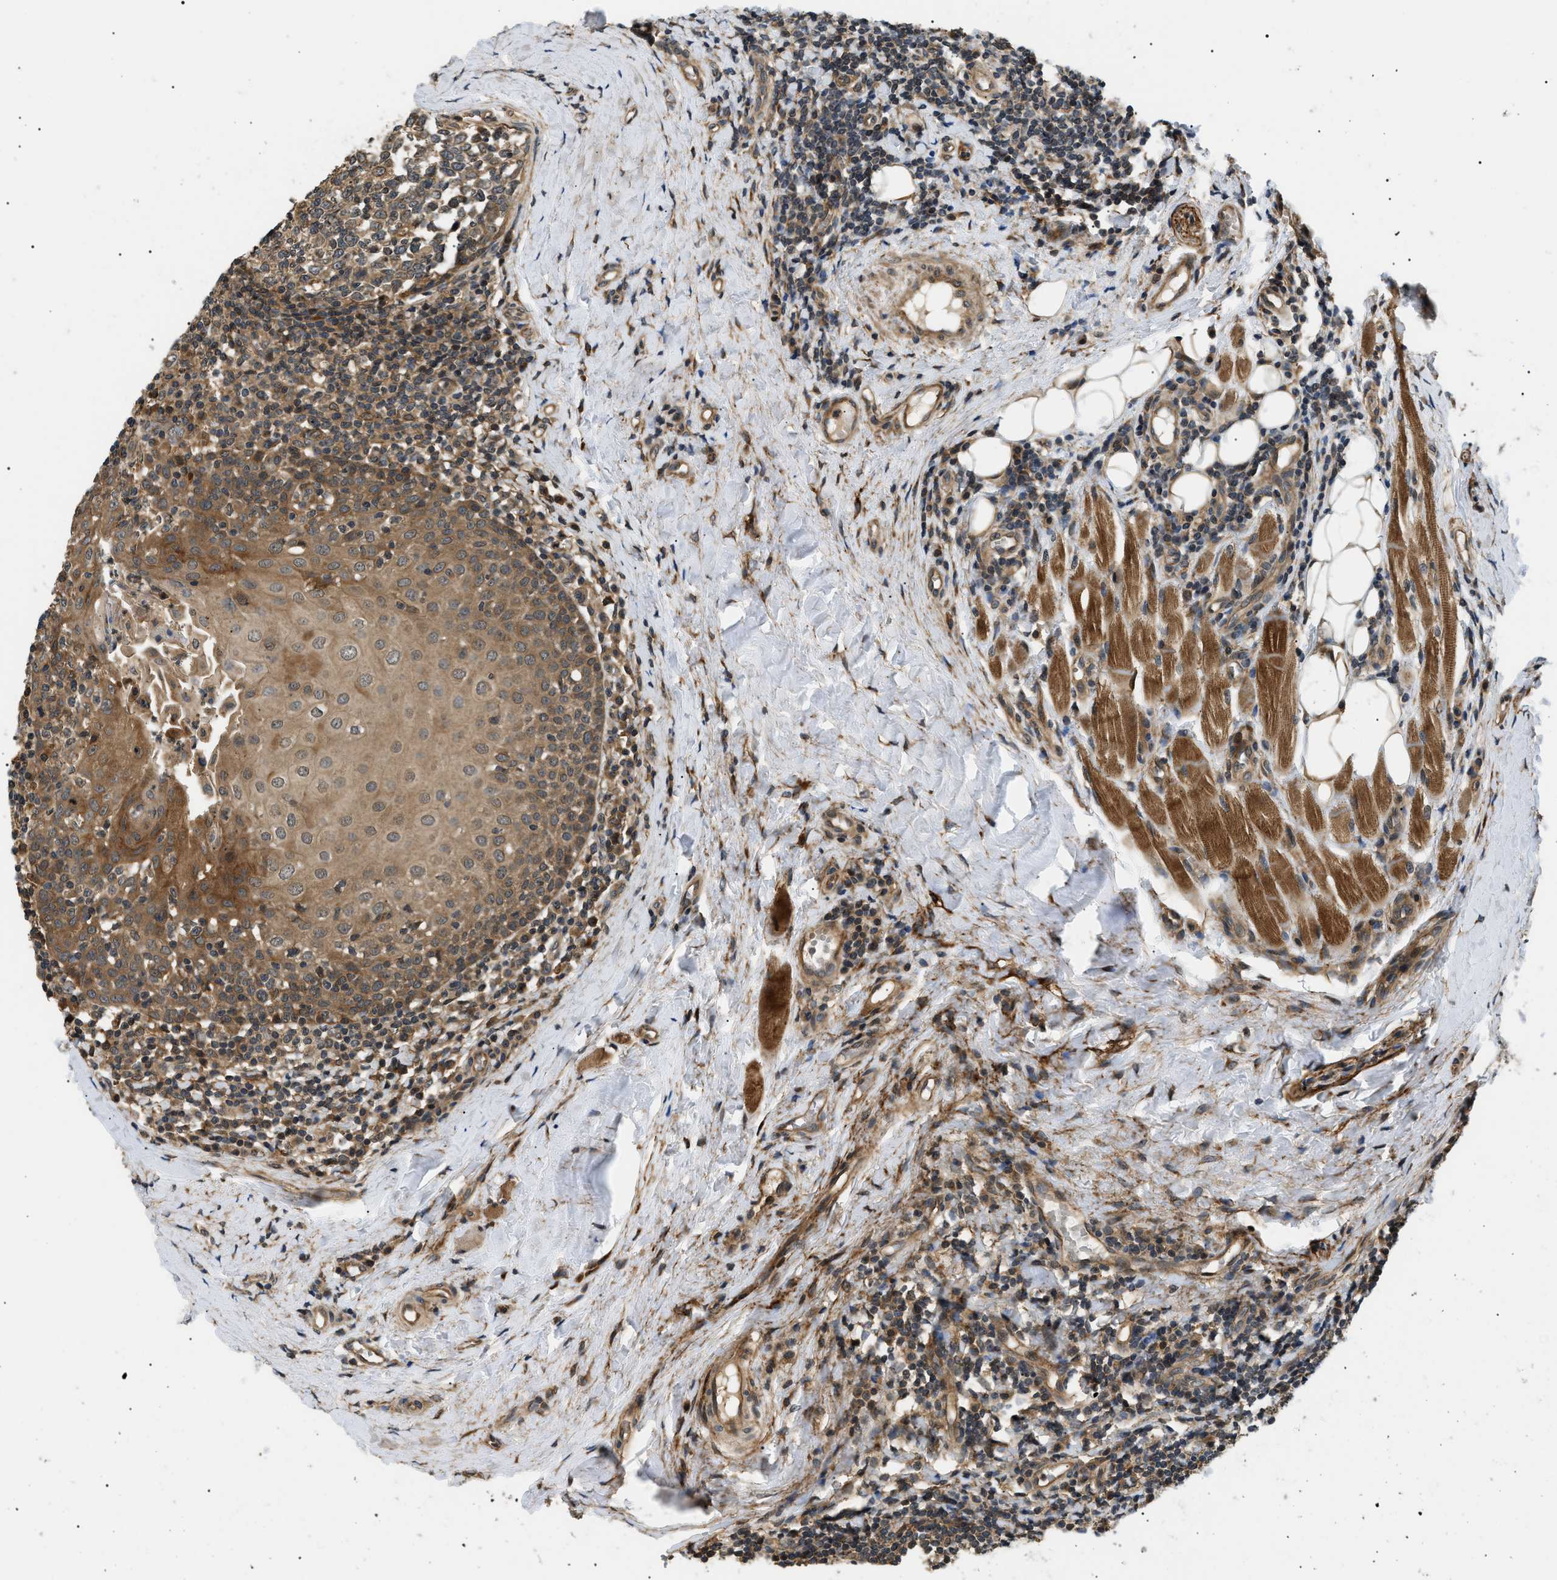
{"staining": {"intensity": "moderate", "quantity": ">75%", "location": "cytoplasmic/membranous"}, "tissue": "tonsil", "cell_type": "Germinal center cells", "image_type": "normal", "snomed": [{"axis": "morphology", "description": "Normal tissue, NOS"}, {"axis": "topography", "description": "Tonsil"}], "caption": "Benign tonsil was stained to show a protein in brown. There is medium levels of moderate cytoplasmic/membranous staining in about >75% of germinal center cells.", "gene": "ATP6AP1", "patient": {"sex": "female", "age": 19}}